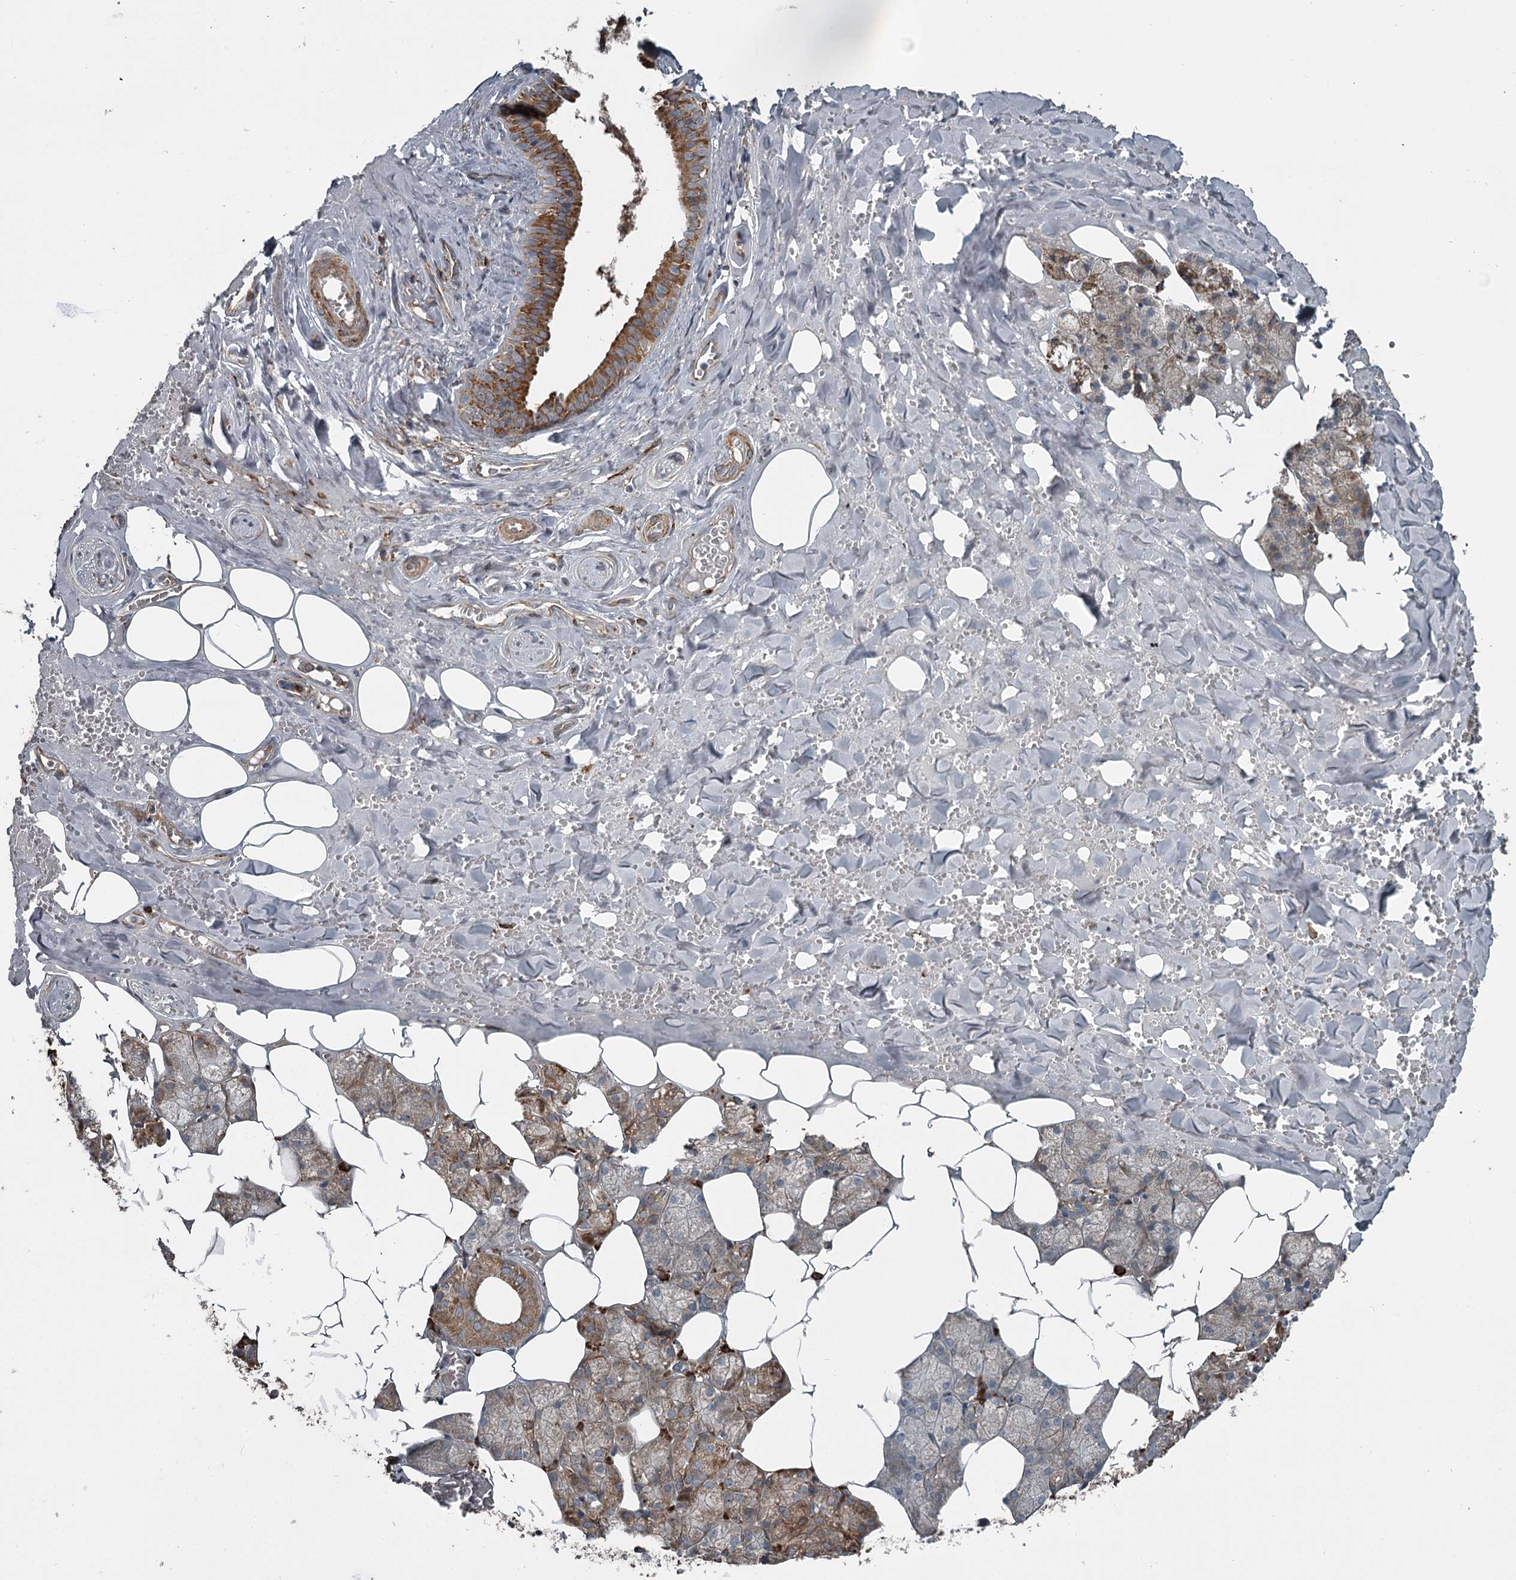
{"staining": {"intensity": "strong", "quantity": "25%-75%", "location": "cytoplasmic/membranous"}, "tissue": "salivary gland", "cell_type": "Glandular cells", "image_type": "normal", "snomed": [{"axis": "morphology", "description": "Normal tissue, NOS"}, {"axis": "topography", "description": "Salivary gland"}], "caption": "This histopathology image displays IHC staining of benign salivary gland, with high strong cytoplasmic/membranous expression in about 25%-75% of glandular cells.", "gene": "RASSF8", "patient": {"sex": "male", "age": 62}}